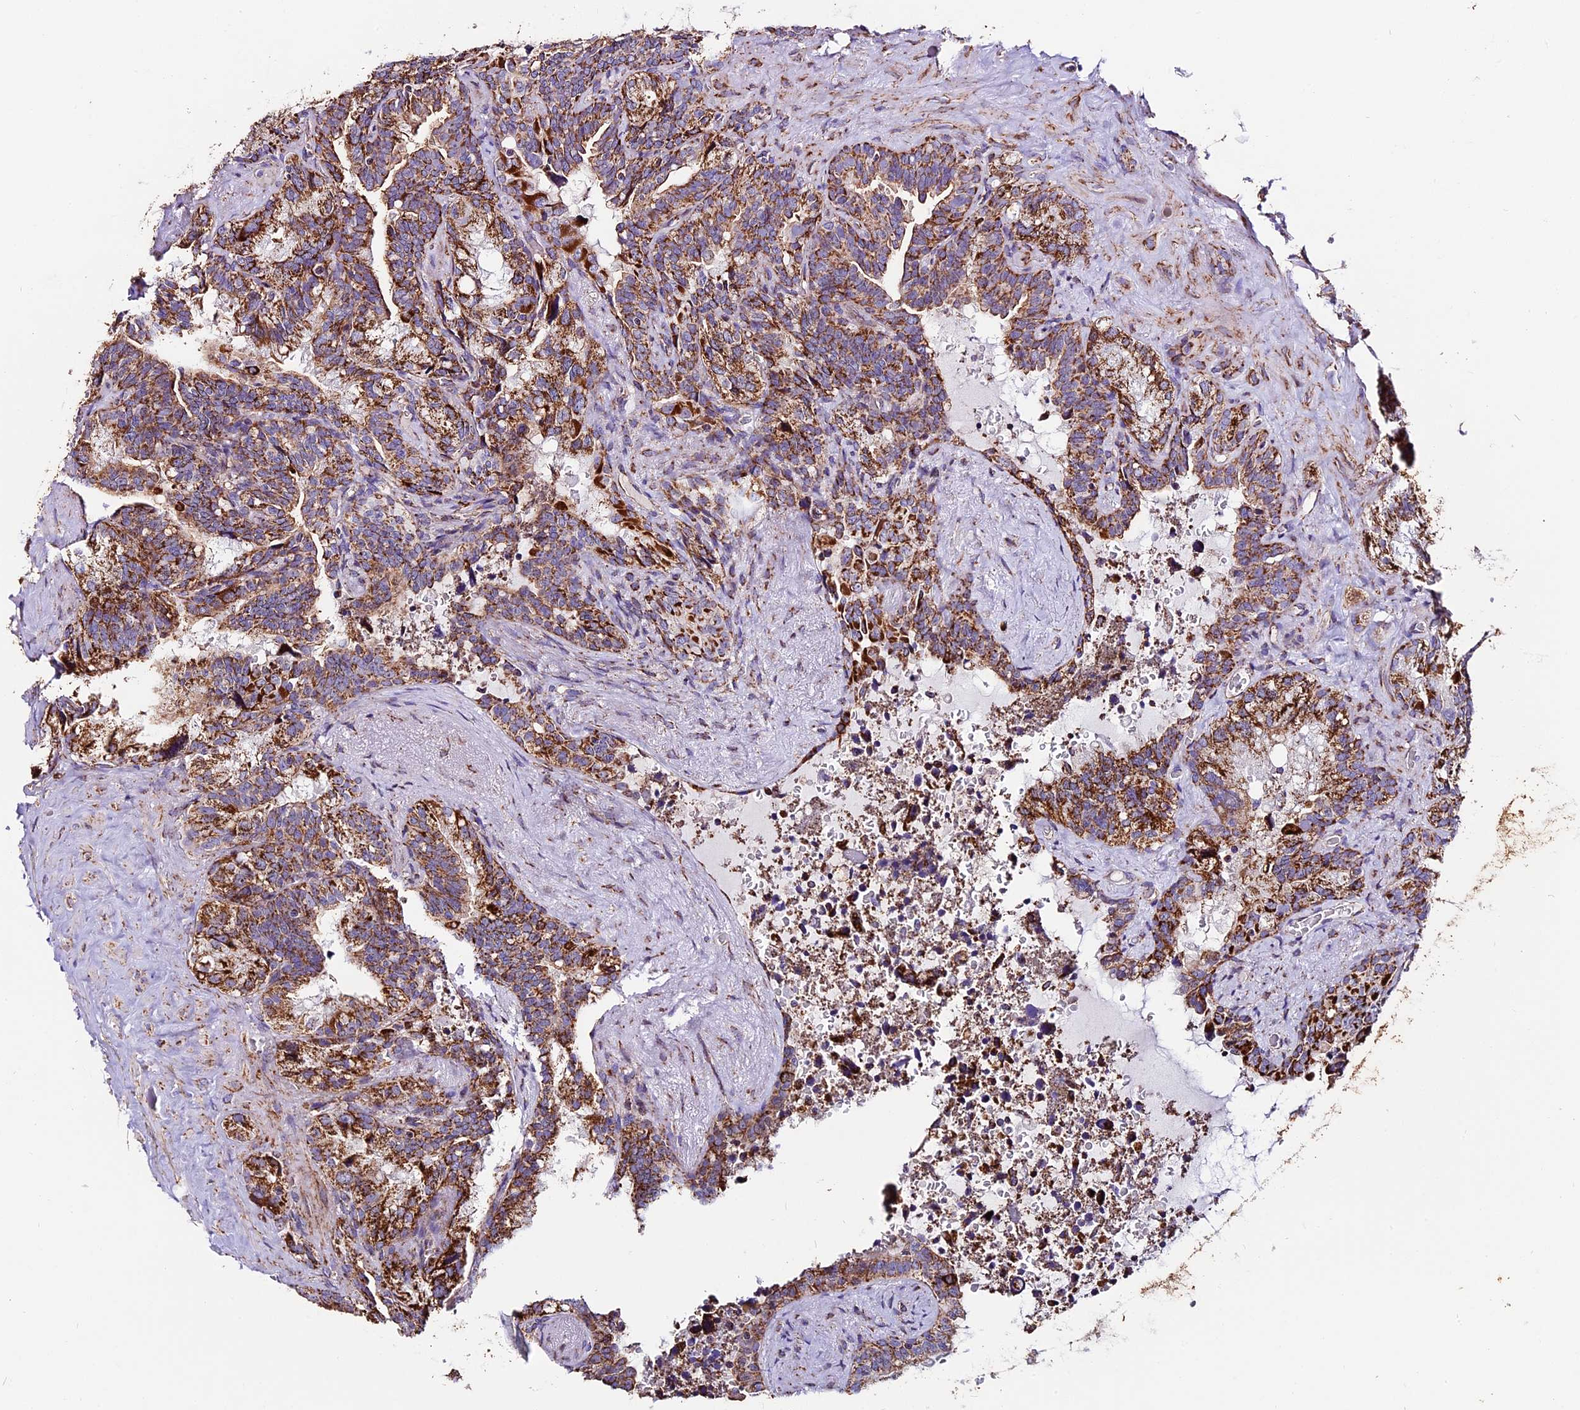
{"staining": {"intensity": "strong", "quantity": ">75%", "location": "cytoplasmic/membranous"}, "tissue": "seminal vesicle", "cell_type": "Glandular cells", "image_type": "normal", "snomed": [{"axis": "morphology", "description": "Normal tissue, NOS"}, {"axis": "topography", "description": "Seminal veicle"}], "caption": "Immunohistochemistry (DAB) staining of benign seminal vesicle reveals strong cytoplasmic/membranous protein positivity in about >75% of glandular cells.", "gene": "NDUFA8", "patient": {"sex": "male", "age": 68}}